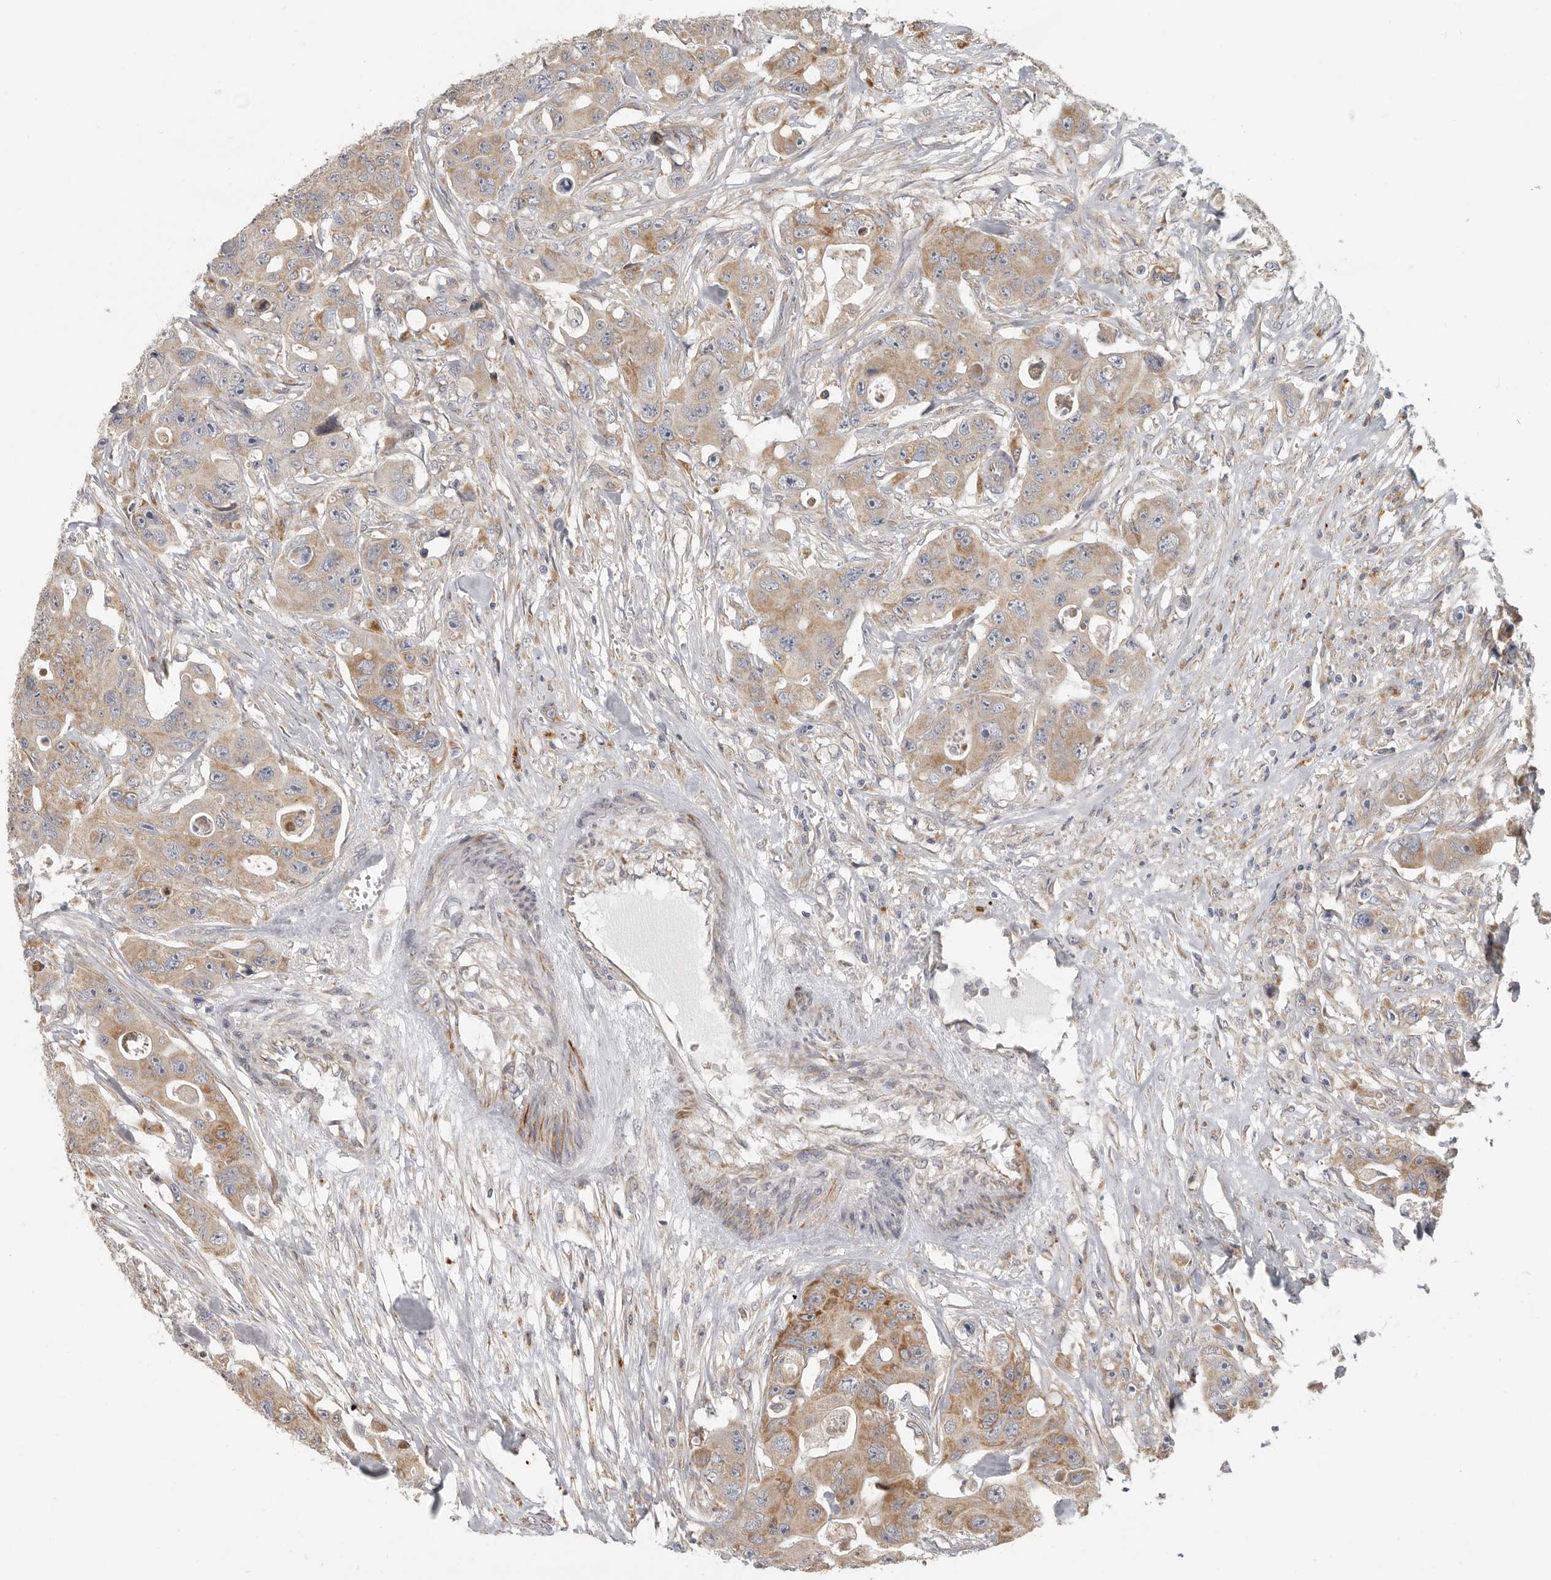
{"staining": {"intensity": "moderate", "quantity": ">75%", "location": "cytoplasmic/membranous"}, "tissue": "colorectal cancer", "cell_type": "Tumor cells", "image_type": "cancer", "snomed": [{"axis": "morphology", "description": "Adenocarcinoma, NOS"}, {"axis": "topography", "description": "Colon"}], "caption": "A high-resolution photomicrograph shows IHC staining of colorectal adenocarcinoma, which demonstrates moderate cytoplasmic/membranous positivity in approximately >75% of tumor cells.", "gene": "UNK", "patient": {"sex": "female", "age": 46}}